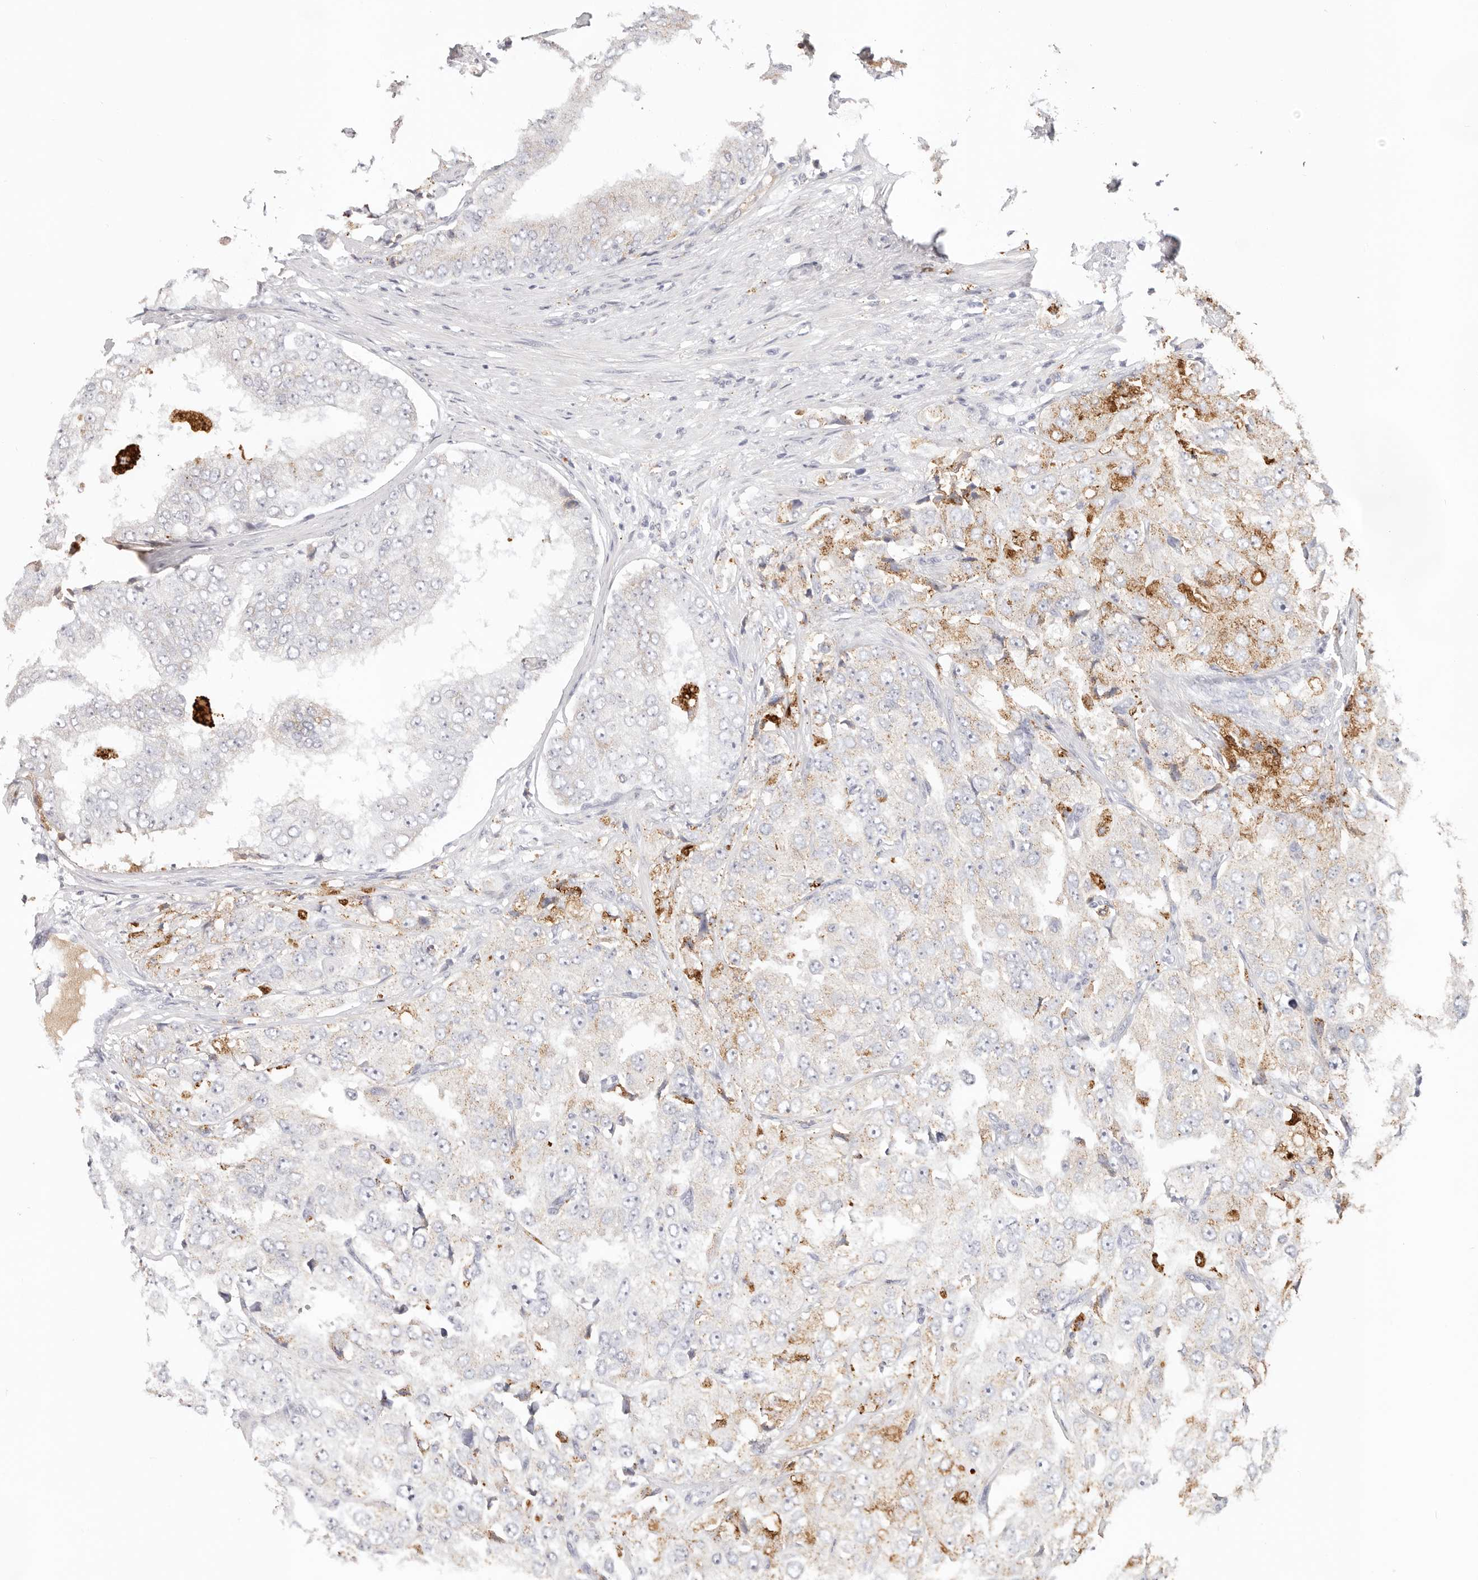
{"staining": {"intensity": "weak", "quantity": "<25%", "location": "cytoplasmic/membranous"}, "tissue": "prostate cancer", "cell_type": "Tumor cells", "image_type": "cancer", "snomed": [{"axis": "morphology", "description": "Adenocarcinoma, High grade"}, {"axis": "topography", "description": "Prostate"}], "caption": "Tumor cells show no significant protein staining in prostate high-grade adenocarcinoma.", "gene": "STKLD1", "patient": {"sex": "male", "age": 58}}